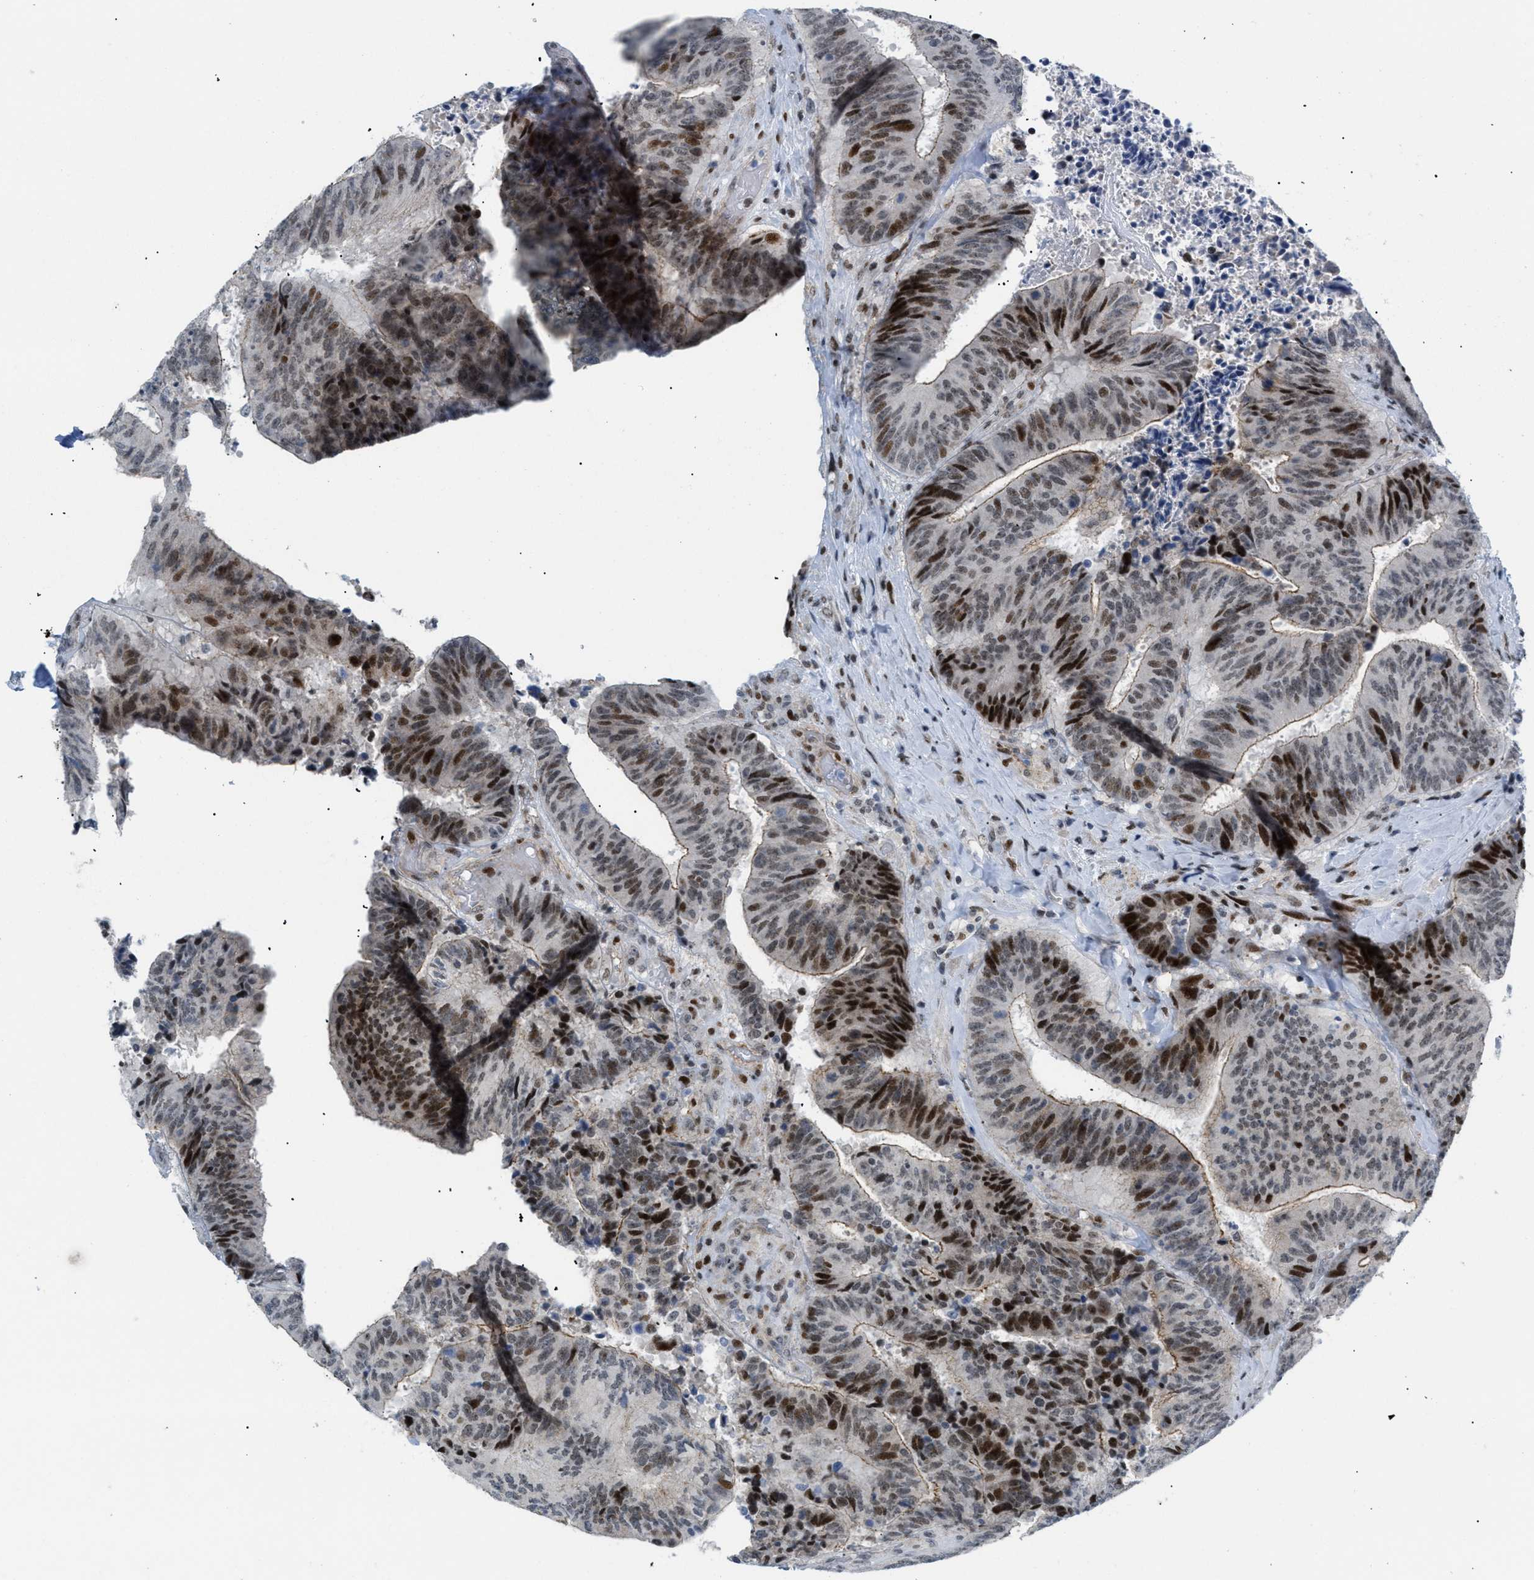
{"staining": {"intensity": "strong", "quantity": ">75%", "location": "cytoplasmic/membranous,nuclear"}, "tissue": "colorectal cancer", "cell_type": "Tumor cells", "image_type": "cancer", "snomed": [{"axis": "morphology", "description": "Adenocarcinoma, NOS"}, {"axis": "topography", "description": "Rectum"}], "caption": "A high amount of strong cytoplasmic/membranous and nuclear expression is seen in approximately >75% of tumor cells in colorectal cancer tissue.", "gene": "MED1", "patient": {"sex": "male", "age": 72}}